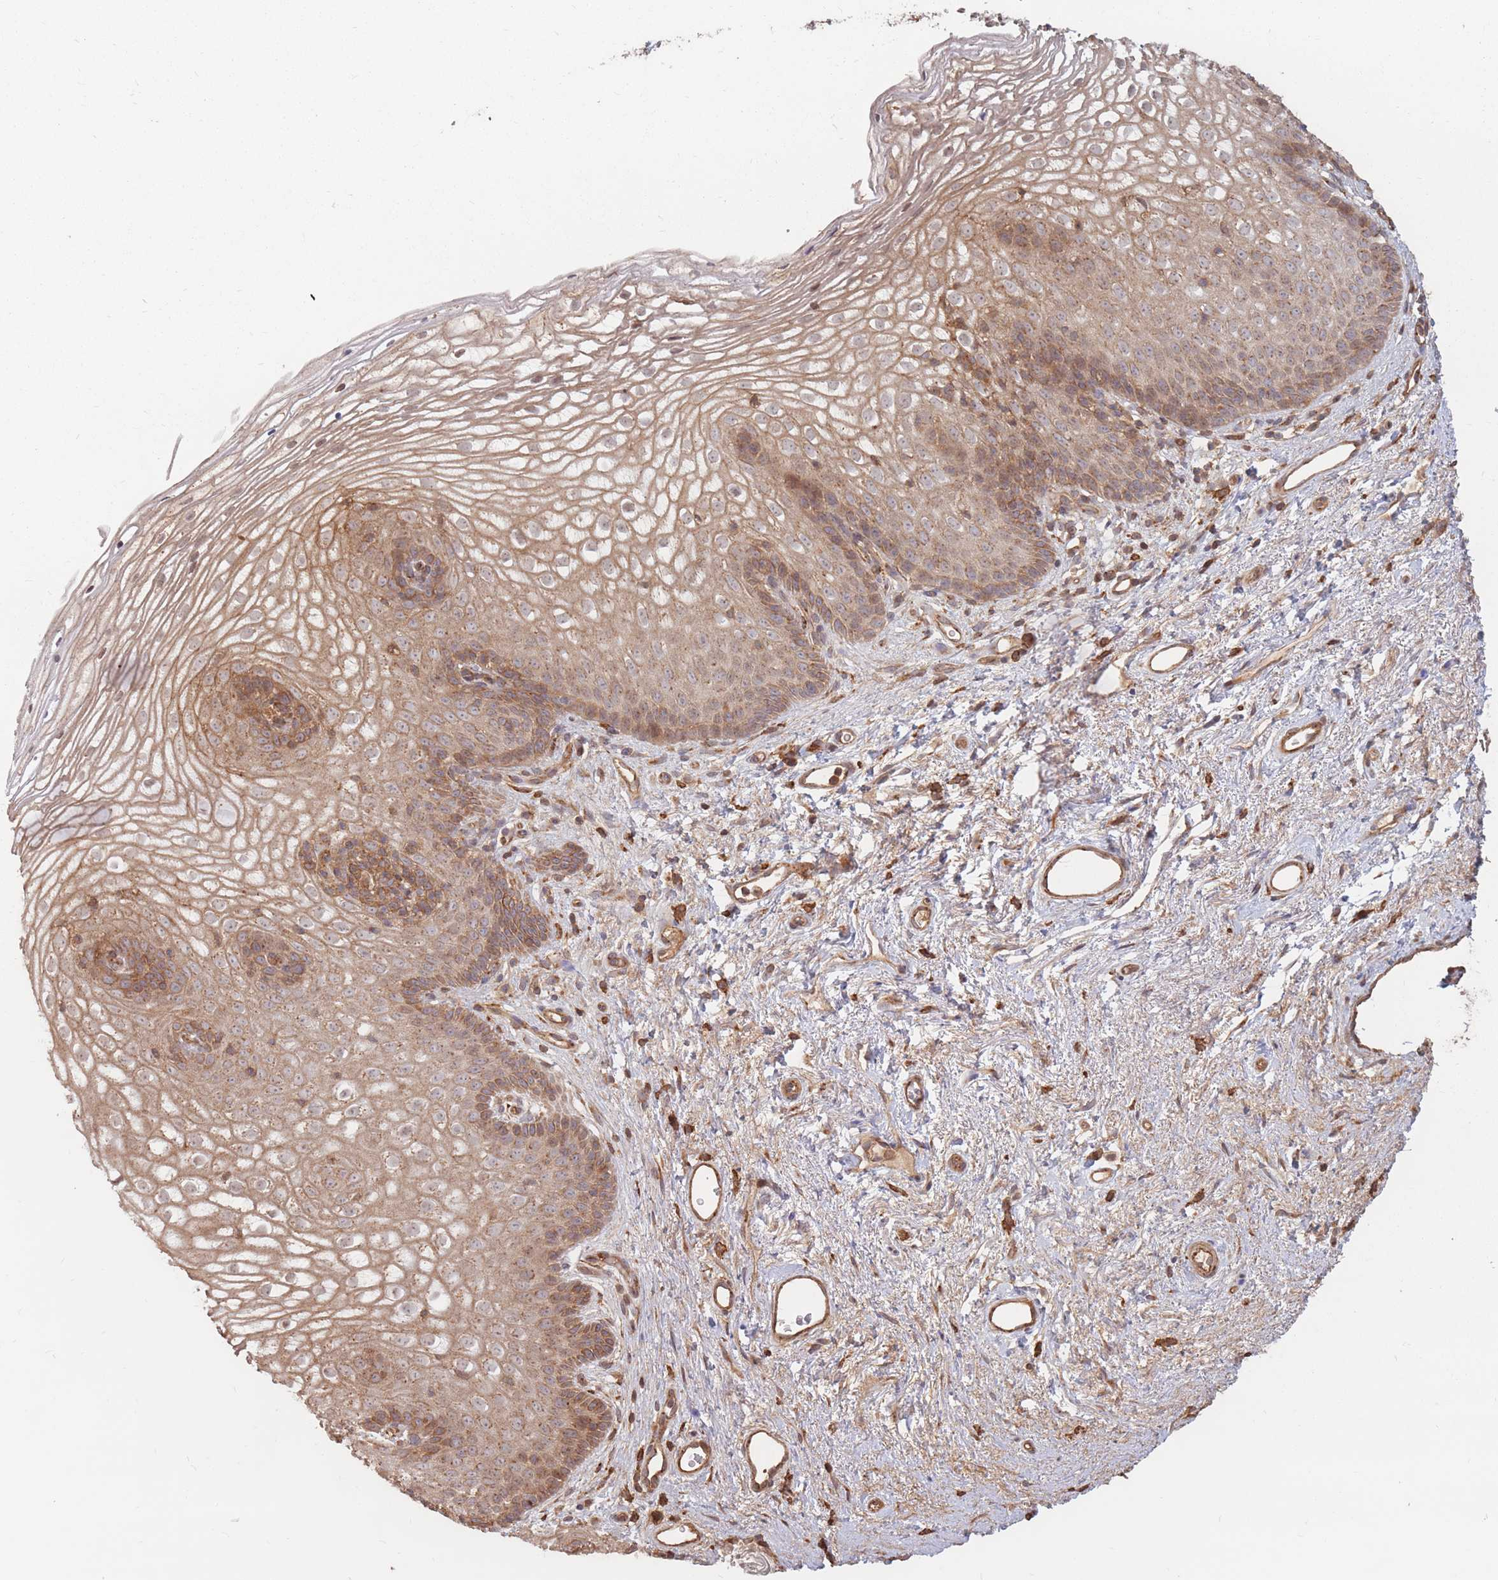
{"staining": {"intensity": "moderate", "quantity": ">75%", "location": "cytoplasmic/membranous"}, "tissue": "vagina", "cell_type": "Squamous epithelial cells", "image_type": "normal", "snomed": [{"axis": "morphology", "description": "Normal tissue, NOS"}, {"axis": "topography", "description": "Vagina"}], "caption": "This is an image of IHC staining of benign vagina, which shows moderate staining in the cytoplasmic/membranous of squamous epithelial cells.", "gene": "RASSF2", "patient": {"sex": "female", "age": 47}}